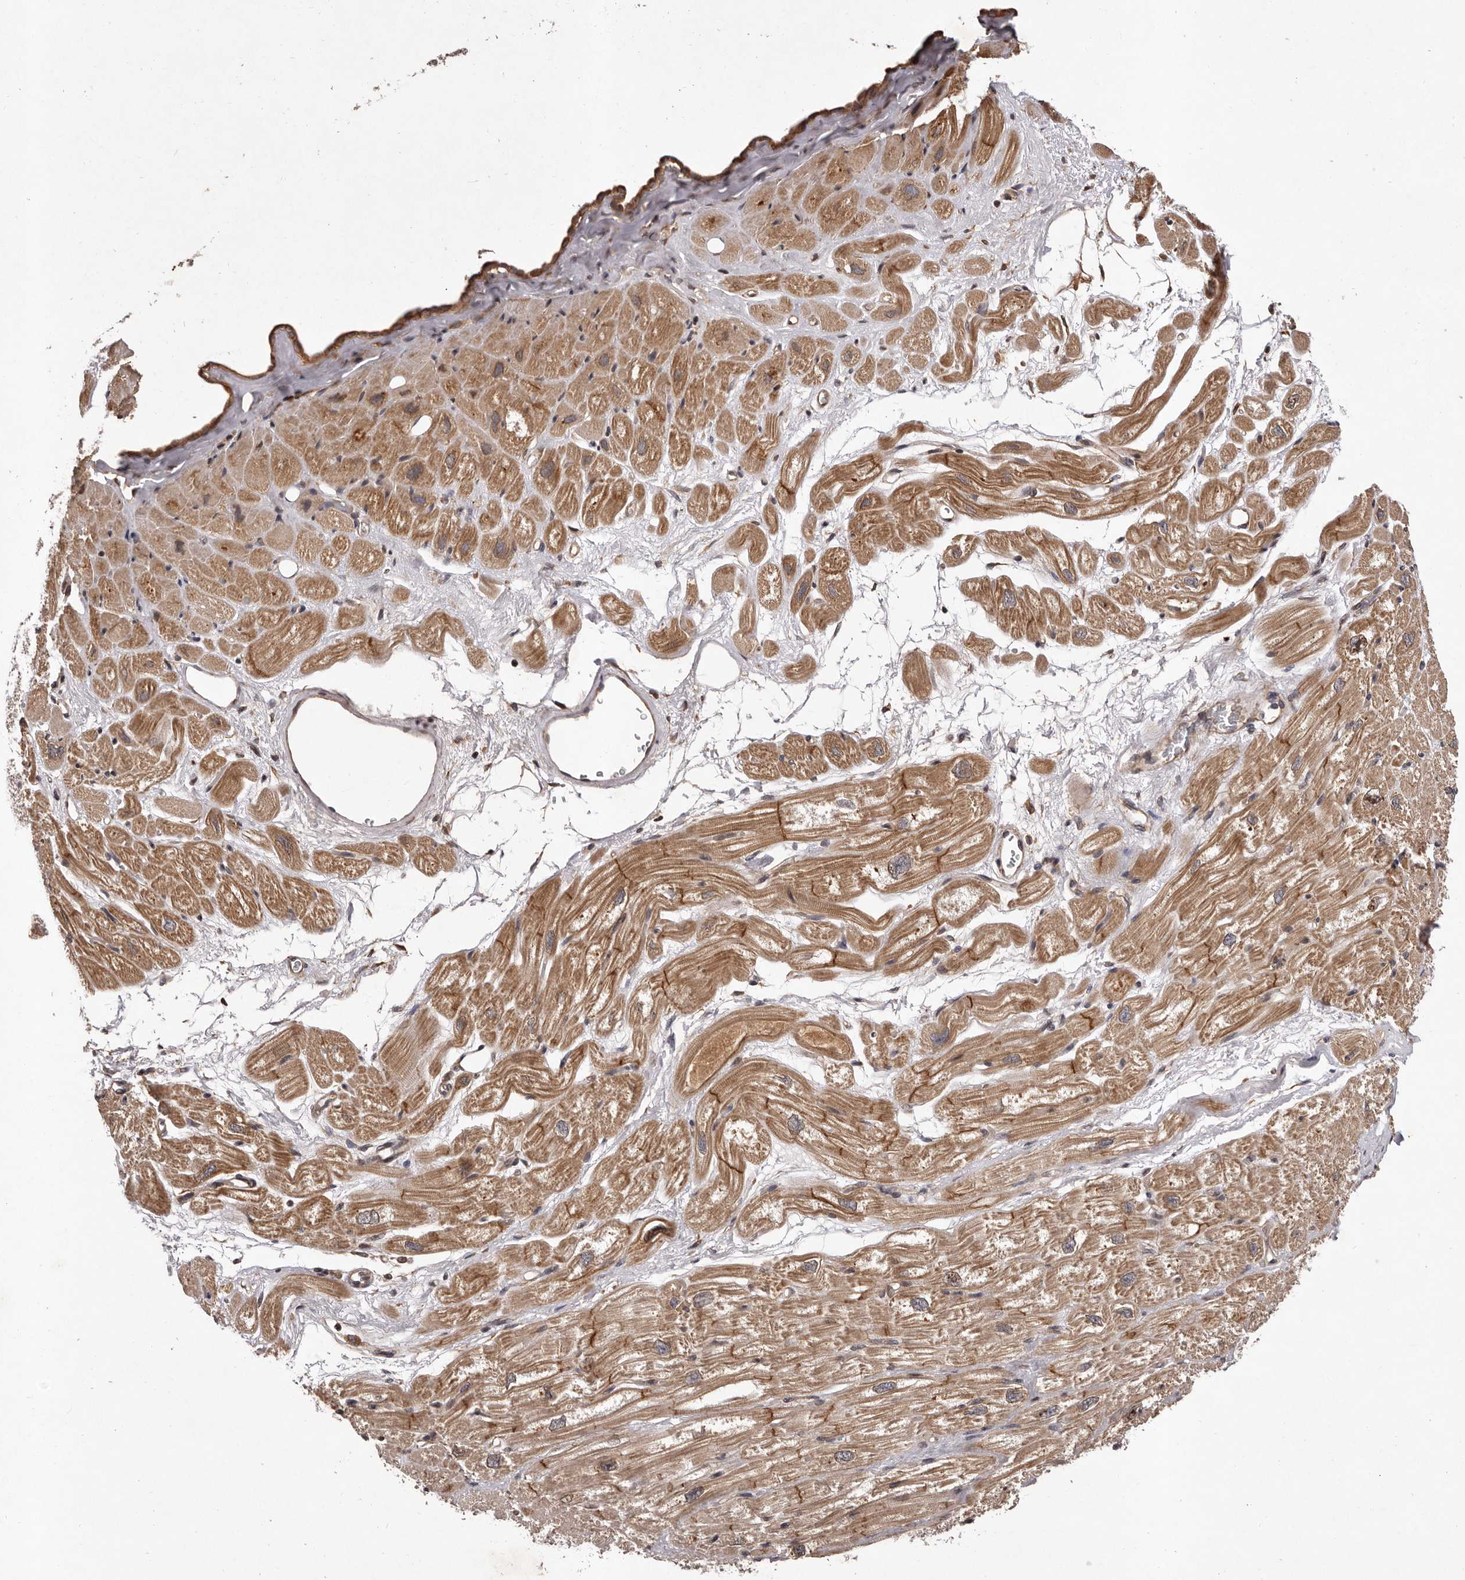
{"staining": {"intensity": "moderate", "quantity": ">75%", "location": "cytoplasmic/membranous"}, "tissue": "heart muscle", "cell_type": "Cardiomyocytes", "image_type": "normal", "snomed": [{"axis": "morphology", "description": "Normal tissue, NOS"}, {"axis": "topography", "description": "Heart"}], "caption": "DAB (3,3'-diaminobenzidine) immunohistochemical staining of normal heart muscle demonstrates moderate cytoplasmic/membranous protein expression in approximately >75% of cardiomyocytes.", "gene": "GADD45B", "patient": {"sex": "male", "age": 50}}